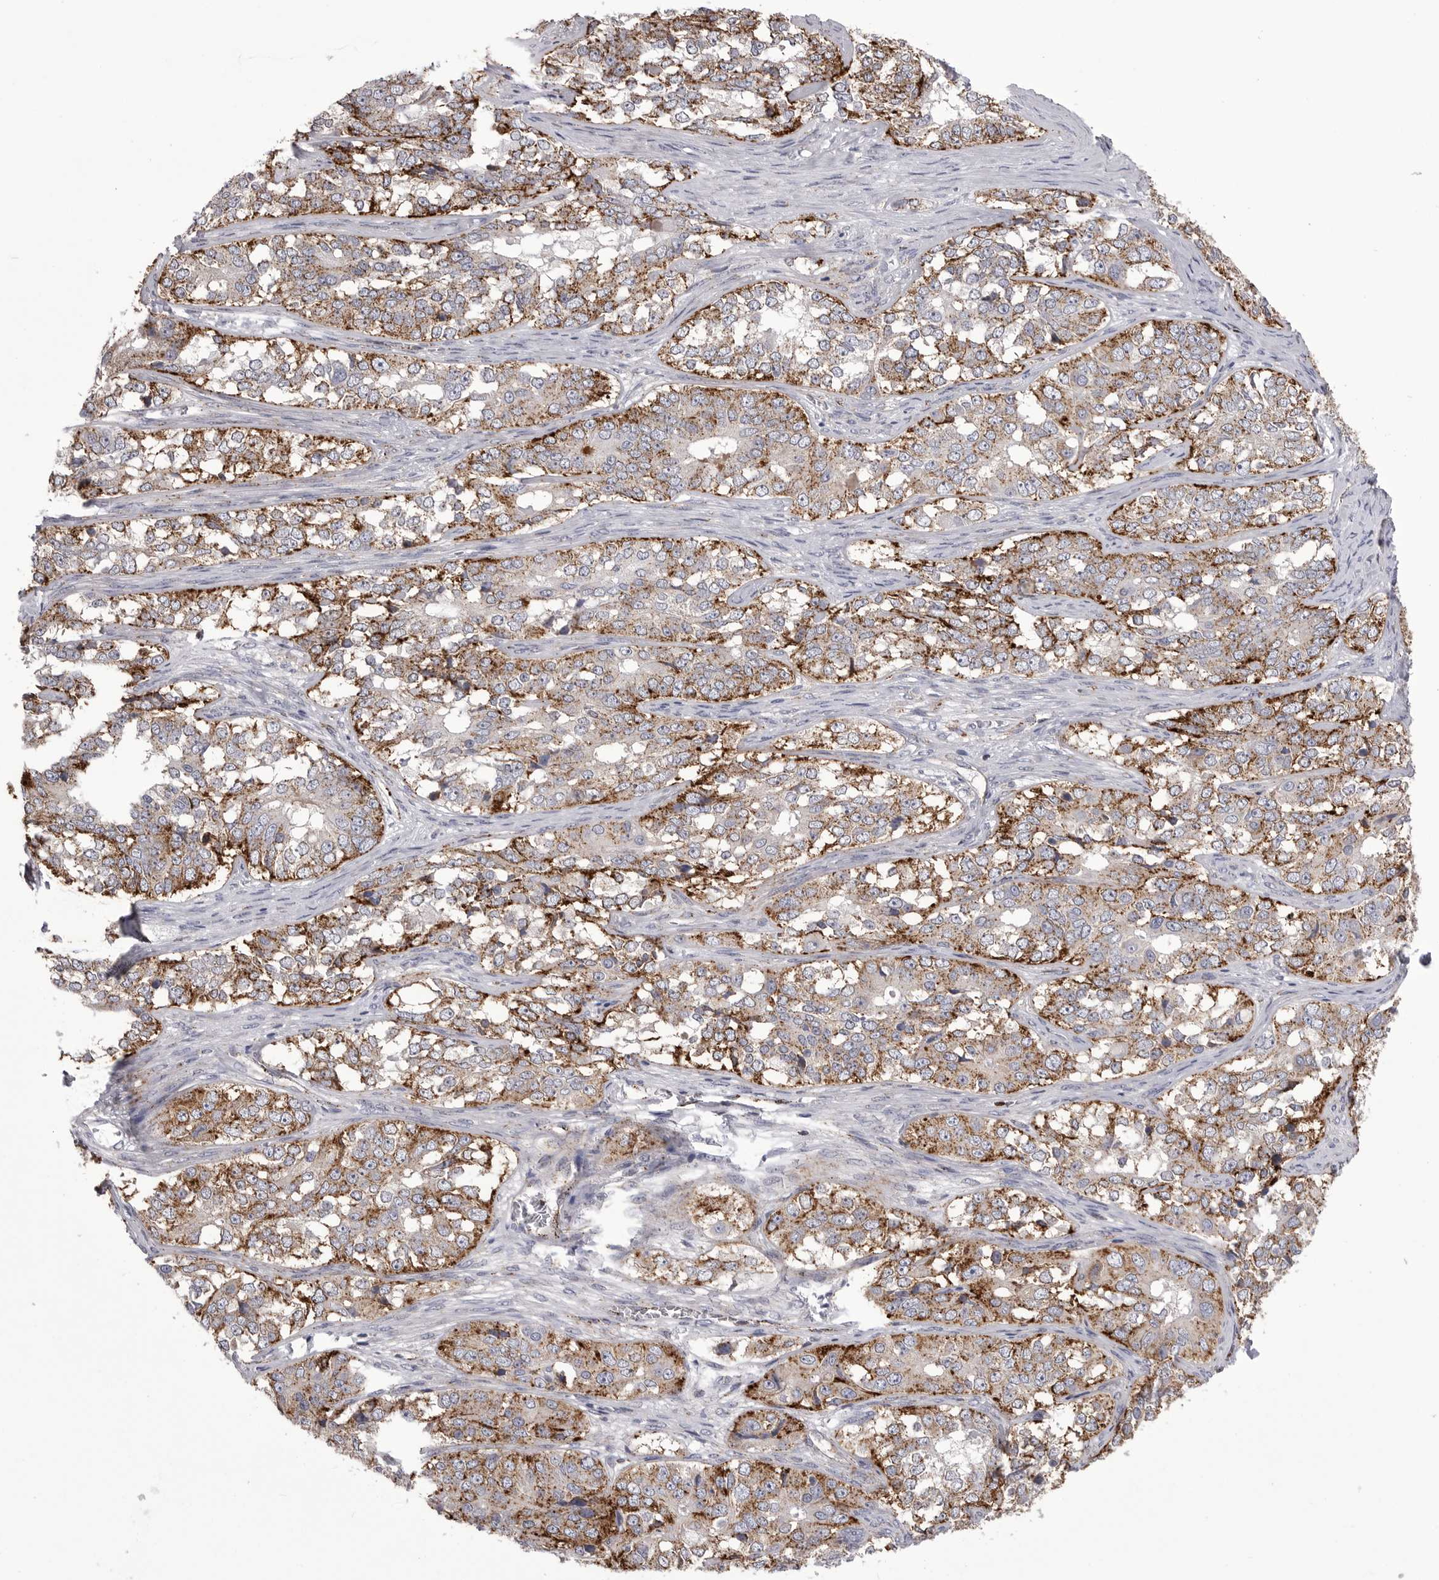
{"staining": {"intensity": "moderate", "quantity": ">75%", "location": "cytoplasmic/membranous"}, "tissue": "ovarian cancer", "cell_type": "Tumor cells", "image_type": "cancer", "snomed": [{"axis": "morphology", "description": "Carcinoma, endometroid"}, {"axis": "topography", "description": "Ovary"}], "caption": "Immunohistochemistry (IHC) of human ovarian cancer shows medium levels of moderate cytoplasmic/membranous positivity in about >75% of tumor cells. Using DAB (3,3'-diaminobenzidine) (brown) and hematoxylin (blue) stains, captured at high magnification using brightfield microscopy.", "gene": "PSPN", "patient": {"sex": "female", "age": 51}}